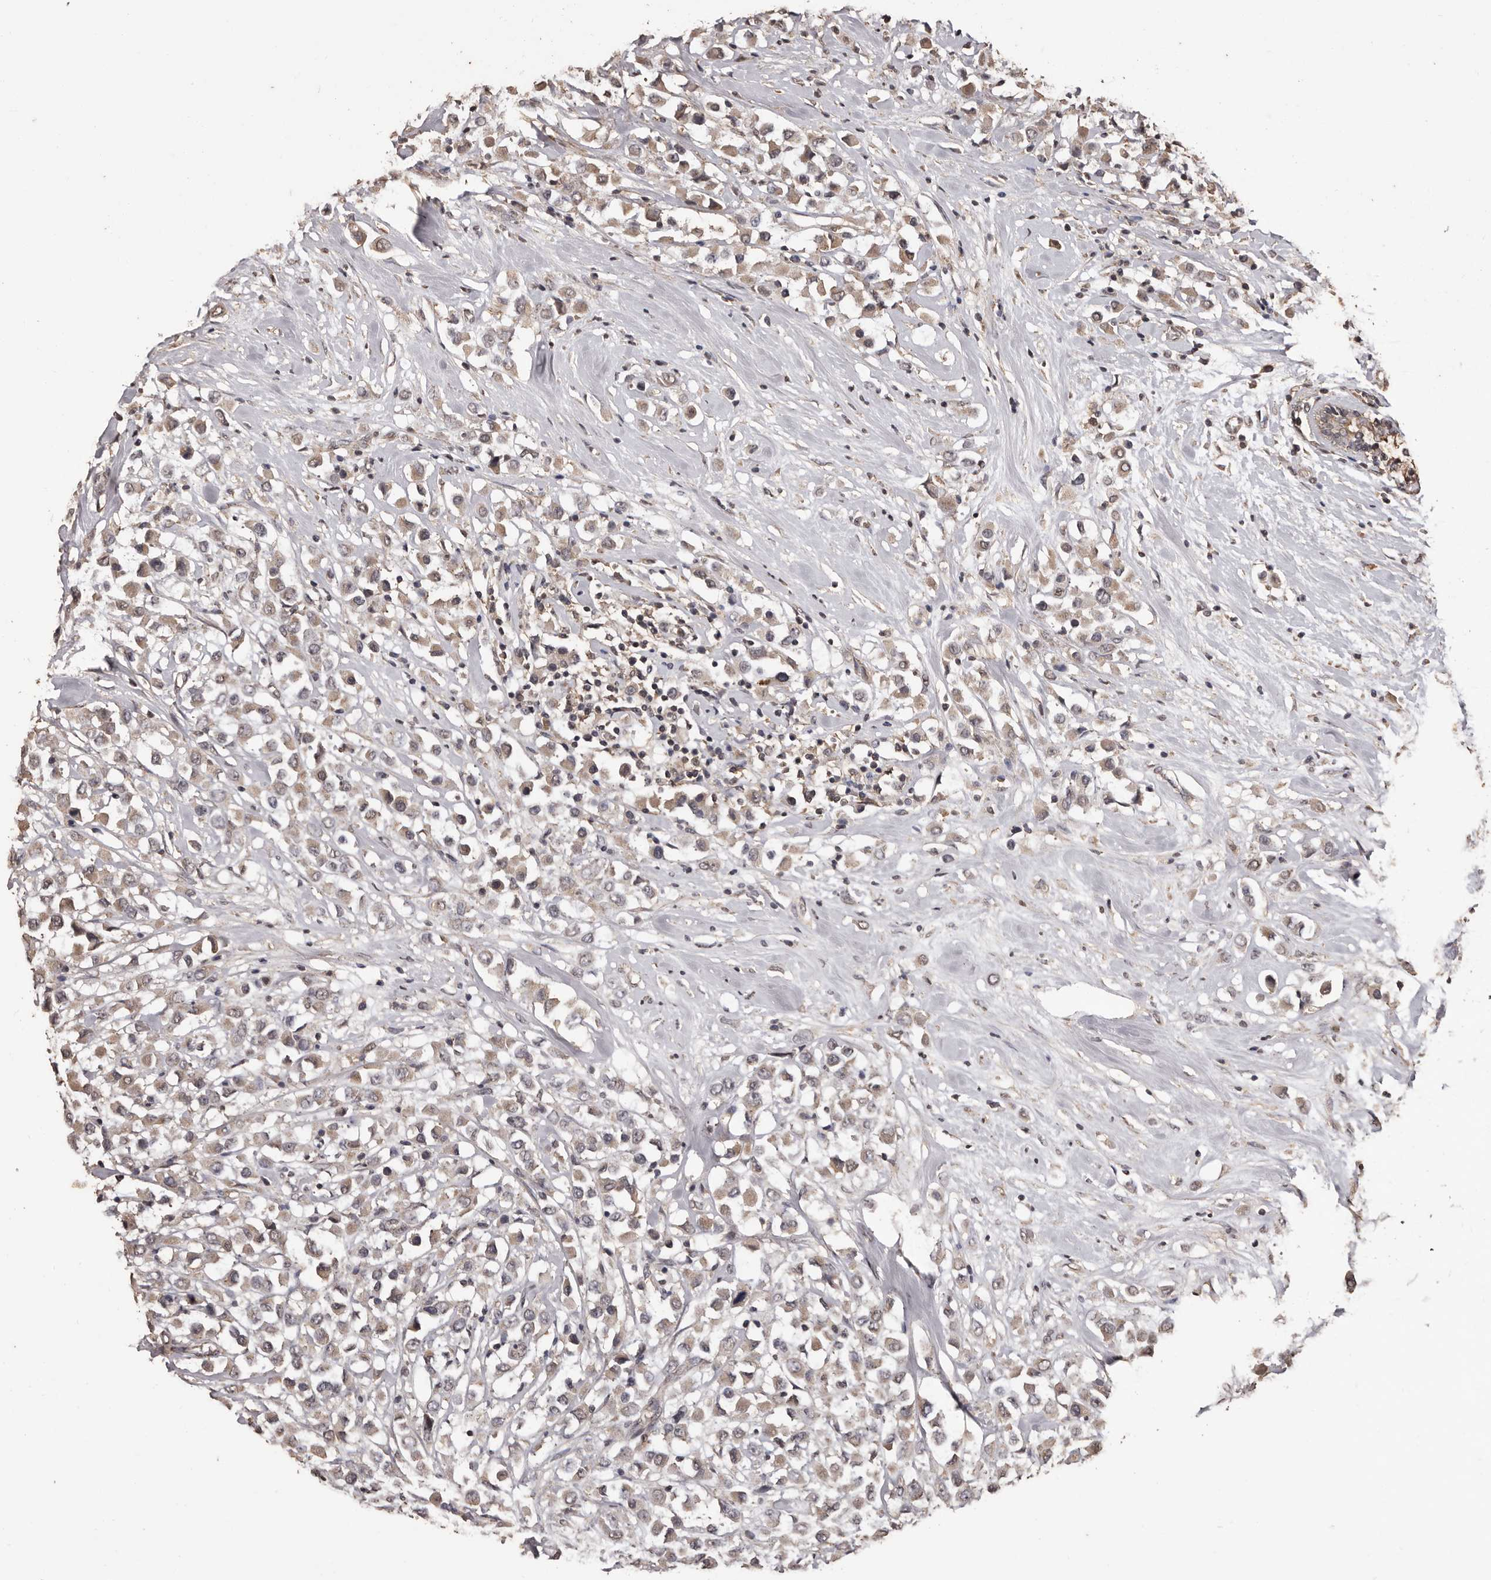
{"staining": {"intensity": "weak", "quantity": ">75%", "location": "cytoplasmic/membranous"}, "tissue": "breast cancer", "cell_type": "Tumor cells", "image_type": "cancer", "snomed": [{"axis": "morphology", "description": "Duct carcinoma"}, {"axis": "topography", "description": "Breast"}], "caption": "Immunohistochemistry of human invasive ductal carcinoma (breast) reveals low levels of weak cytoplasmic/membranous staining in about >75% of tumor cells.", "gene": "NAV1", "patient": {"sex": "female", "age": 61}}